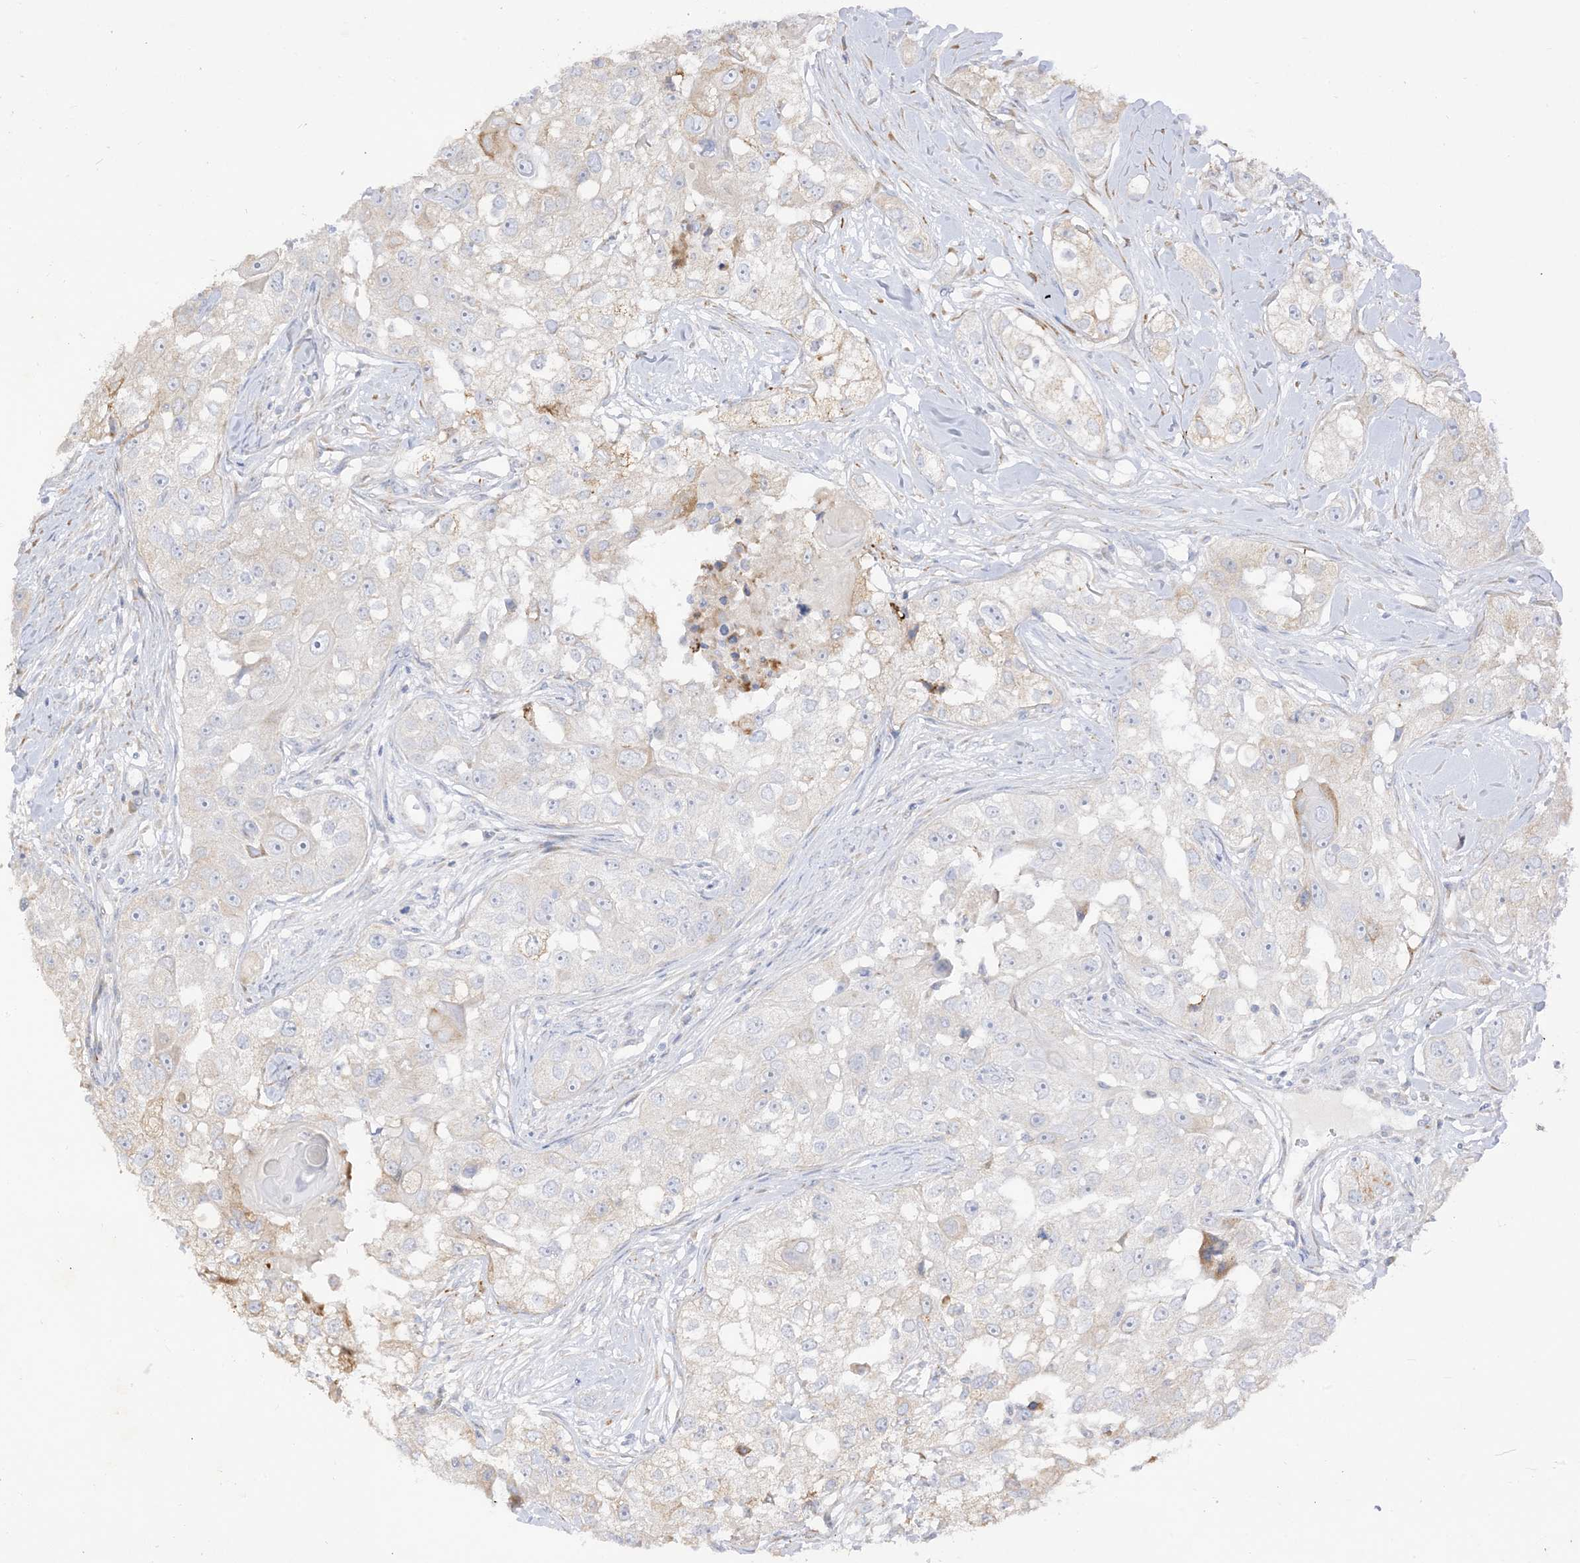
{"staining": {"intensity": "negative", "quantity": "none", "location": "none"}, "tissue": "head and neck cancer", "cell_type": "Tumor cells", "image_type": "cancer", "snomed": [{"axis": "morphology", "description": "Normal tissue, NOS"}, {"axis": "morphology", "description": "Squamous cell carcinoma, NOS"}, {"axis": "topography", "description": "Skeletal muscle"}, {"axis": "topography", "description": "Head-Neck"}], "caption": "A micrograph of human head and neck cancer is negative for staining in tumor cells. (Immunohistochemistry (ihc), brightfield microscopy, high magnification).", "gene": "LOXL3", "patient": {"sex": "male", "age": 51}}